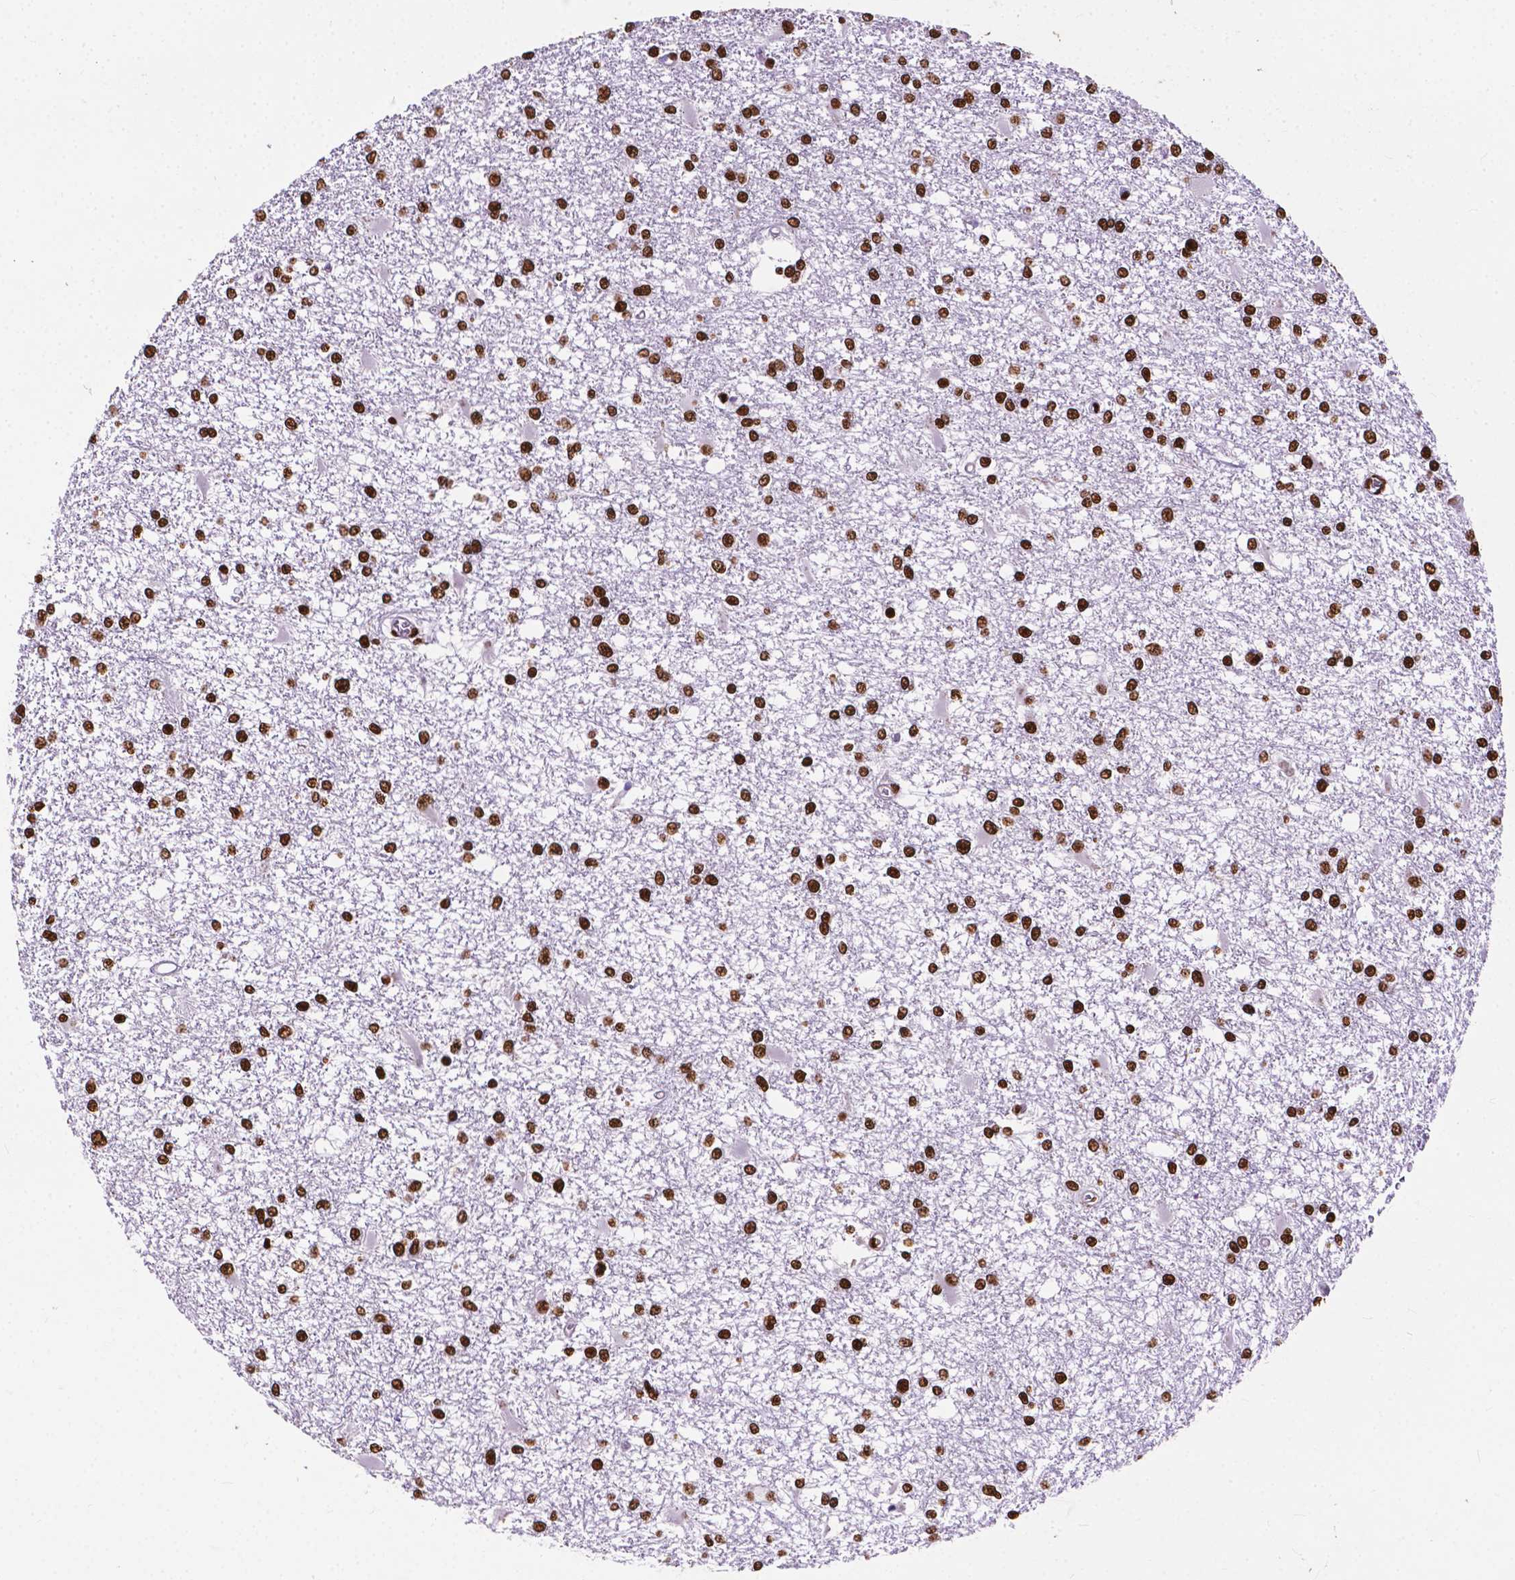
{"staining": {"intensity": "strong", "quantity": ">75%", "location": "nuclear"}, "tissue": "glioma", "cell_type": "Tumor cells", "image_type": "cancer", "snomed": [{"axis": "morphology", "description": "Glioma, malignant, High grade"}, {"axis": "topography", "description": "Cerebral cortex"}], "caption": "Human glioma stained for a protein (brown) reveals strong nuclear positive positivity in about >75% of tumor cells.", "gene": "SMIM5", "patient": {"sex": "male", "age": 79}}